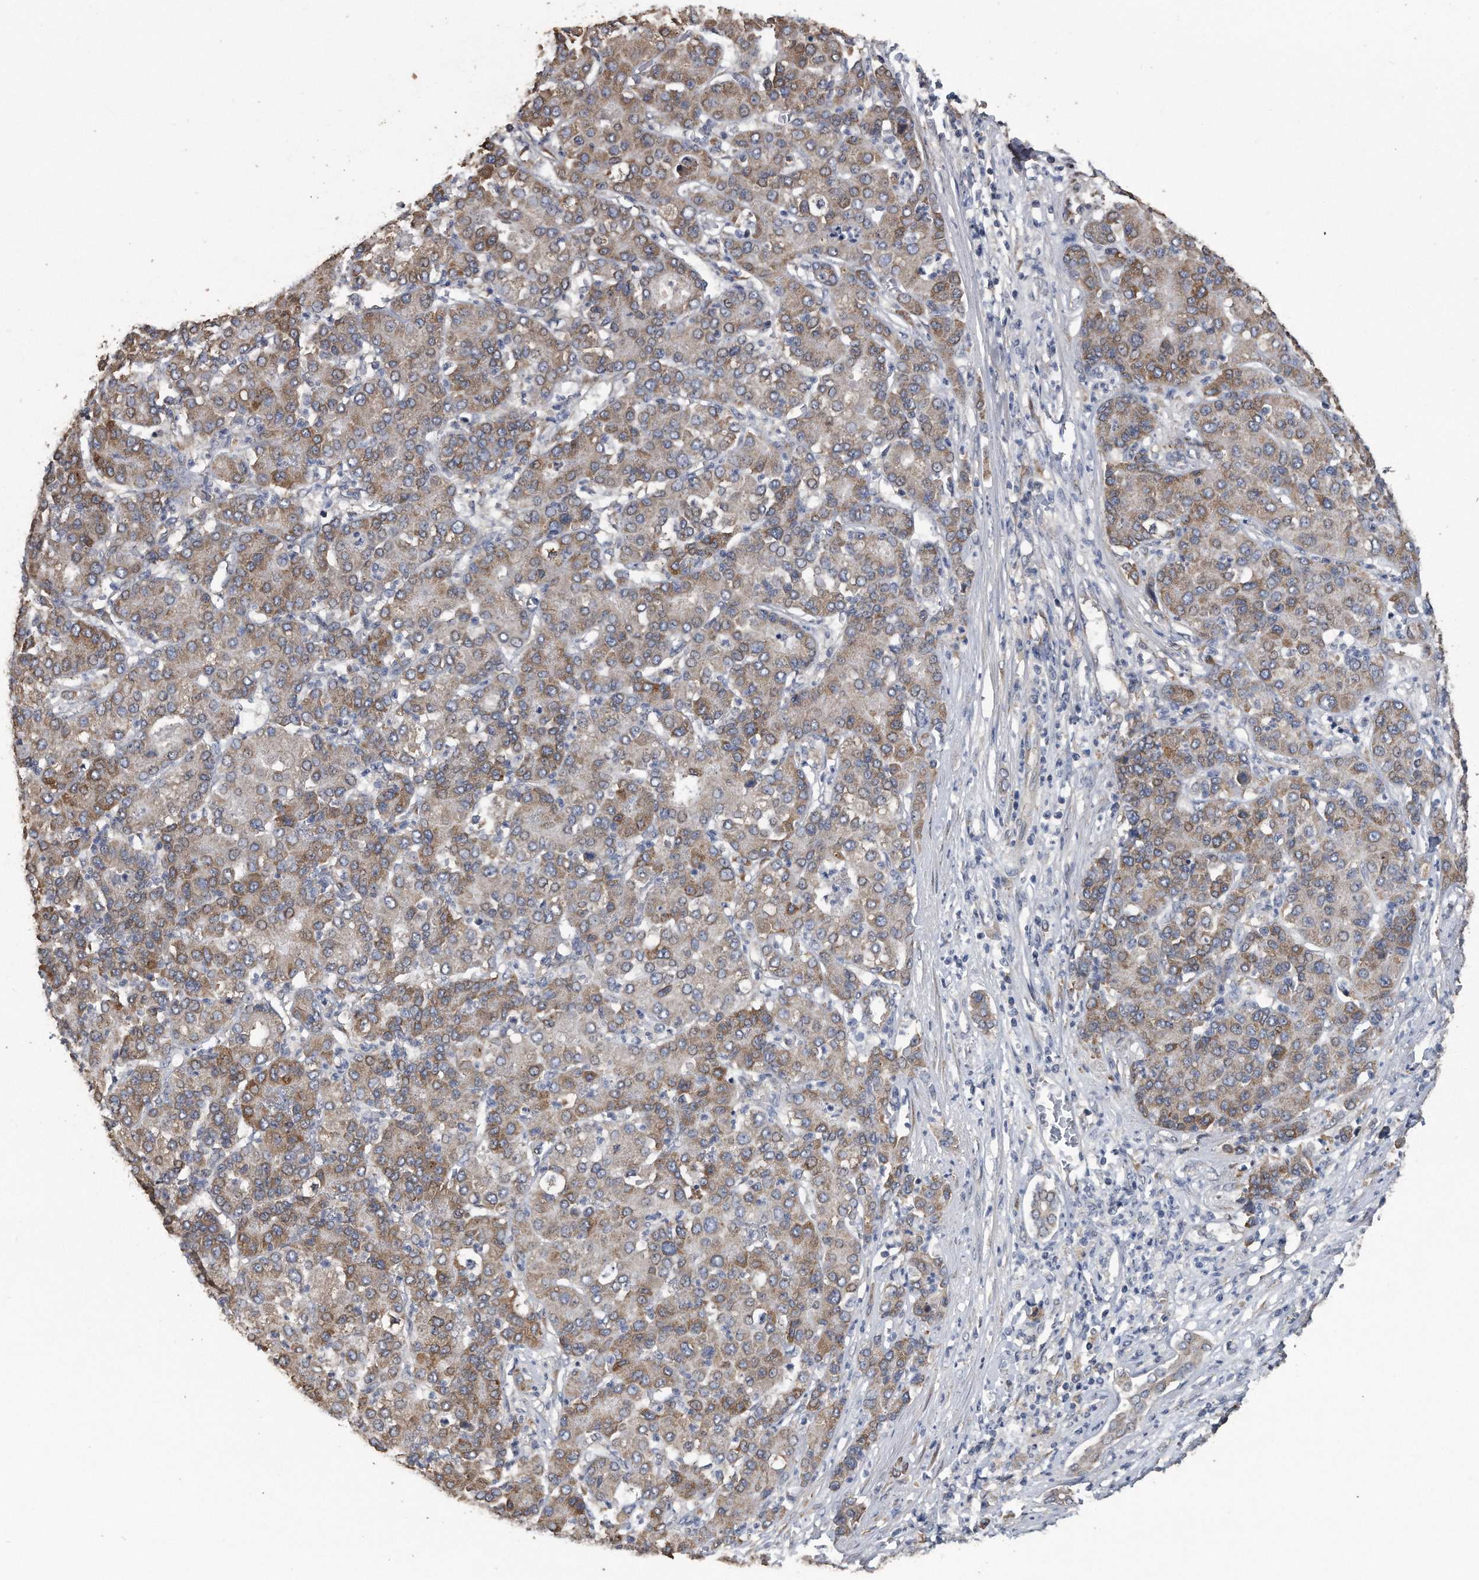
{"staining": {"intensity": "moderate", "quantity": ">75%", "location": "cytoplasmic/membranous"}, "tissue": "liver cancer", "cell_type": "Tumor cells", "image_type": "cancer", "snomed": [{"axis": "morphology", "description": "Carcinoma, Hepatocellular, NOS"}, {"axis": "topography", "description": "Liver"}], "caption": "A brown stain labels moderate cytoplasmic/membranous positivity of a protein in human hepatocellular carcinoma (liver) tumor cells.", "gene": "PCLO", "patient": {"sex": "male", "age": 65}}